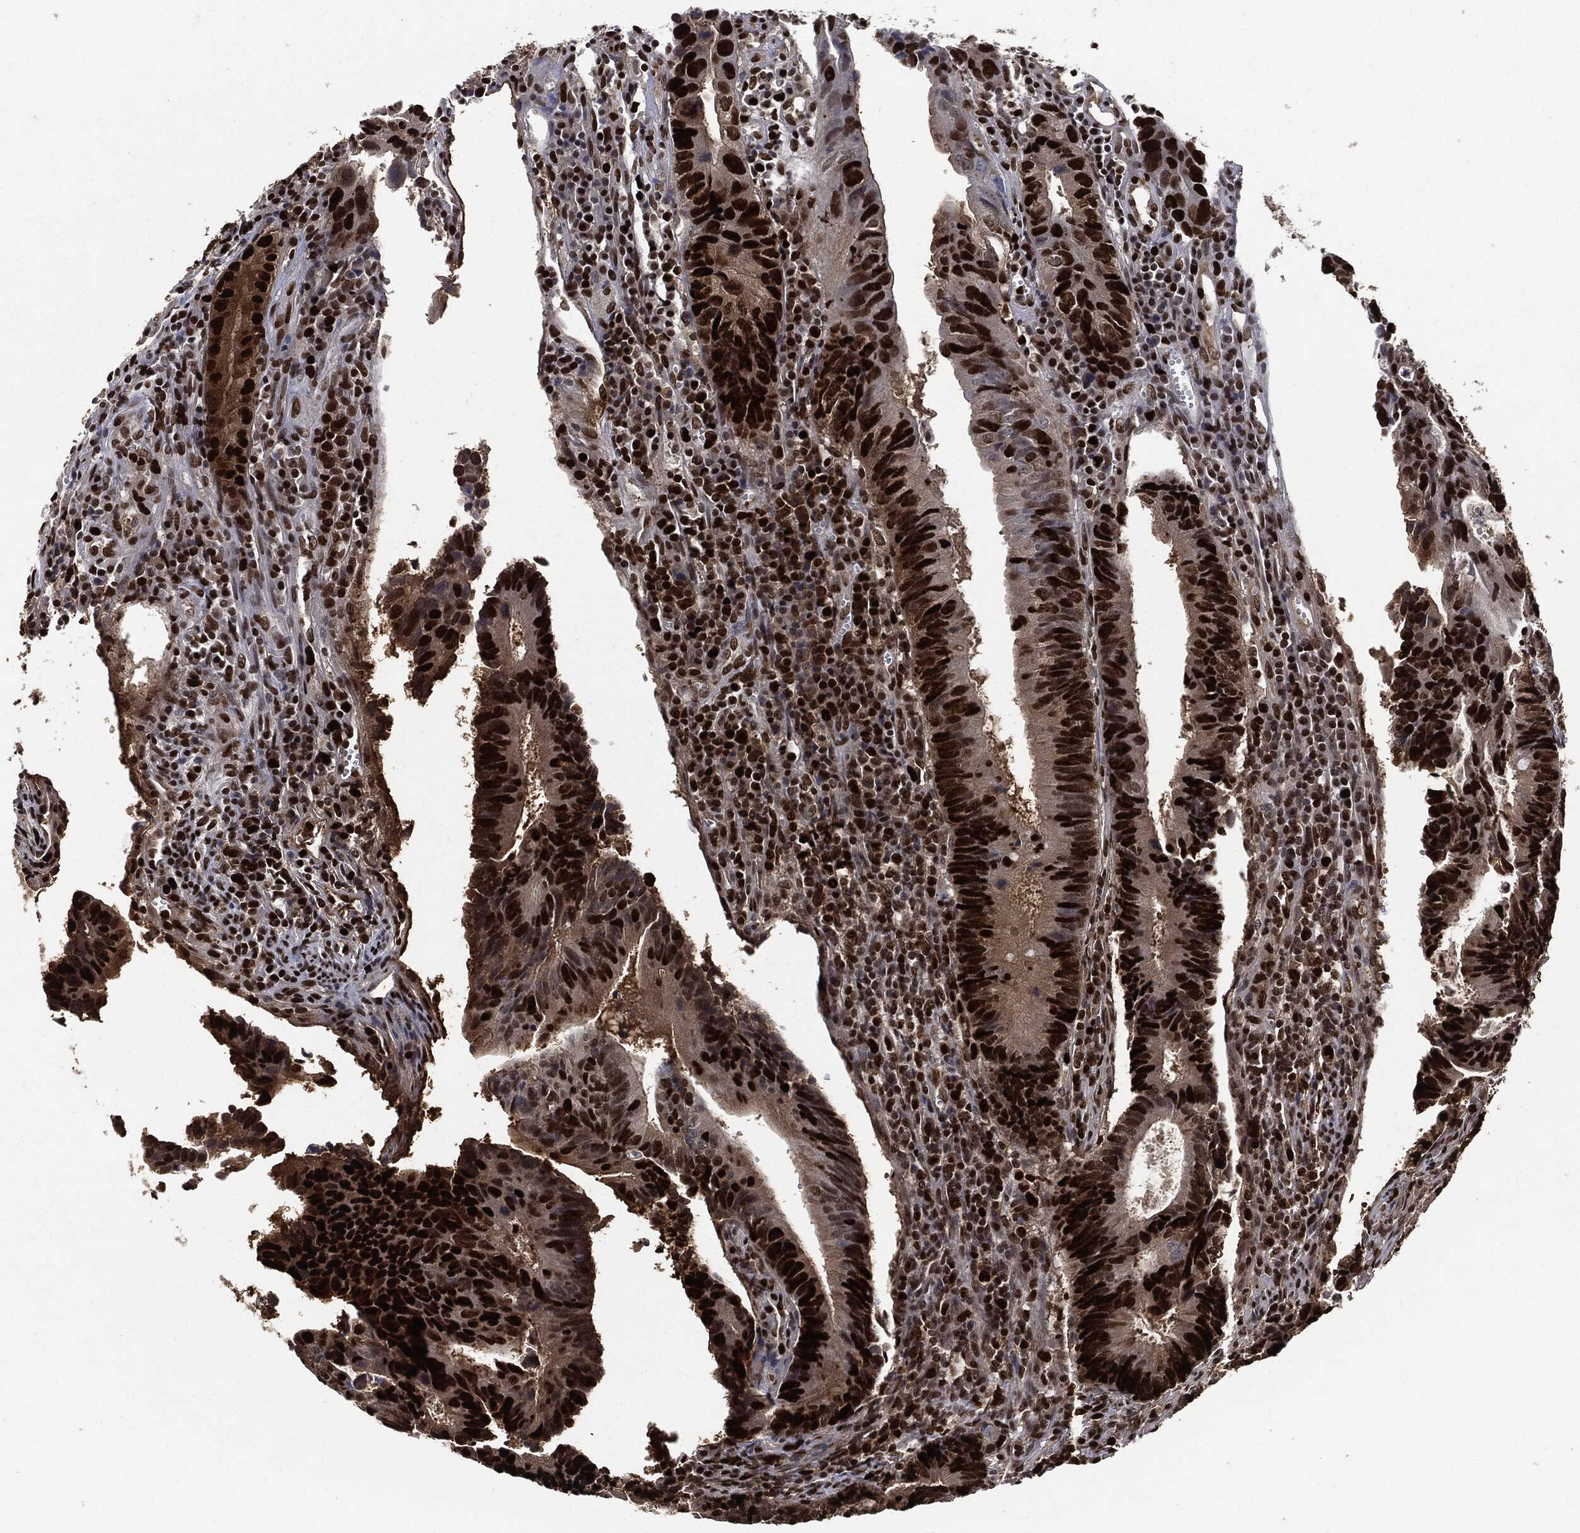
{"staining": {"intensity": "strong", "quantity": ">75%", "location": "nuclear"}, "tissue": "colorectal cancer", "cell_type": "Tumor cells", "image_type": "cancer", "snomed": [{"axis": "morphology", "description": "Adenocarcinoma, NOS"}, {"axis": "topography", "description": "Colon"}], "caption": "A high amount of strong nuclear staining is seen in about >75% of tumor cells in adenocarcinoma (colorectal) tissue. The protein of interest is shown in brown color, while the nuclei are stained blue.", "gene": "PCNA", "patient": {"sex": "female", "age": 87}}